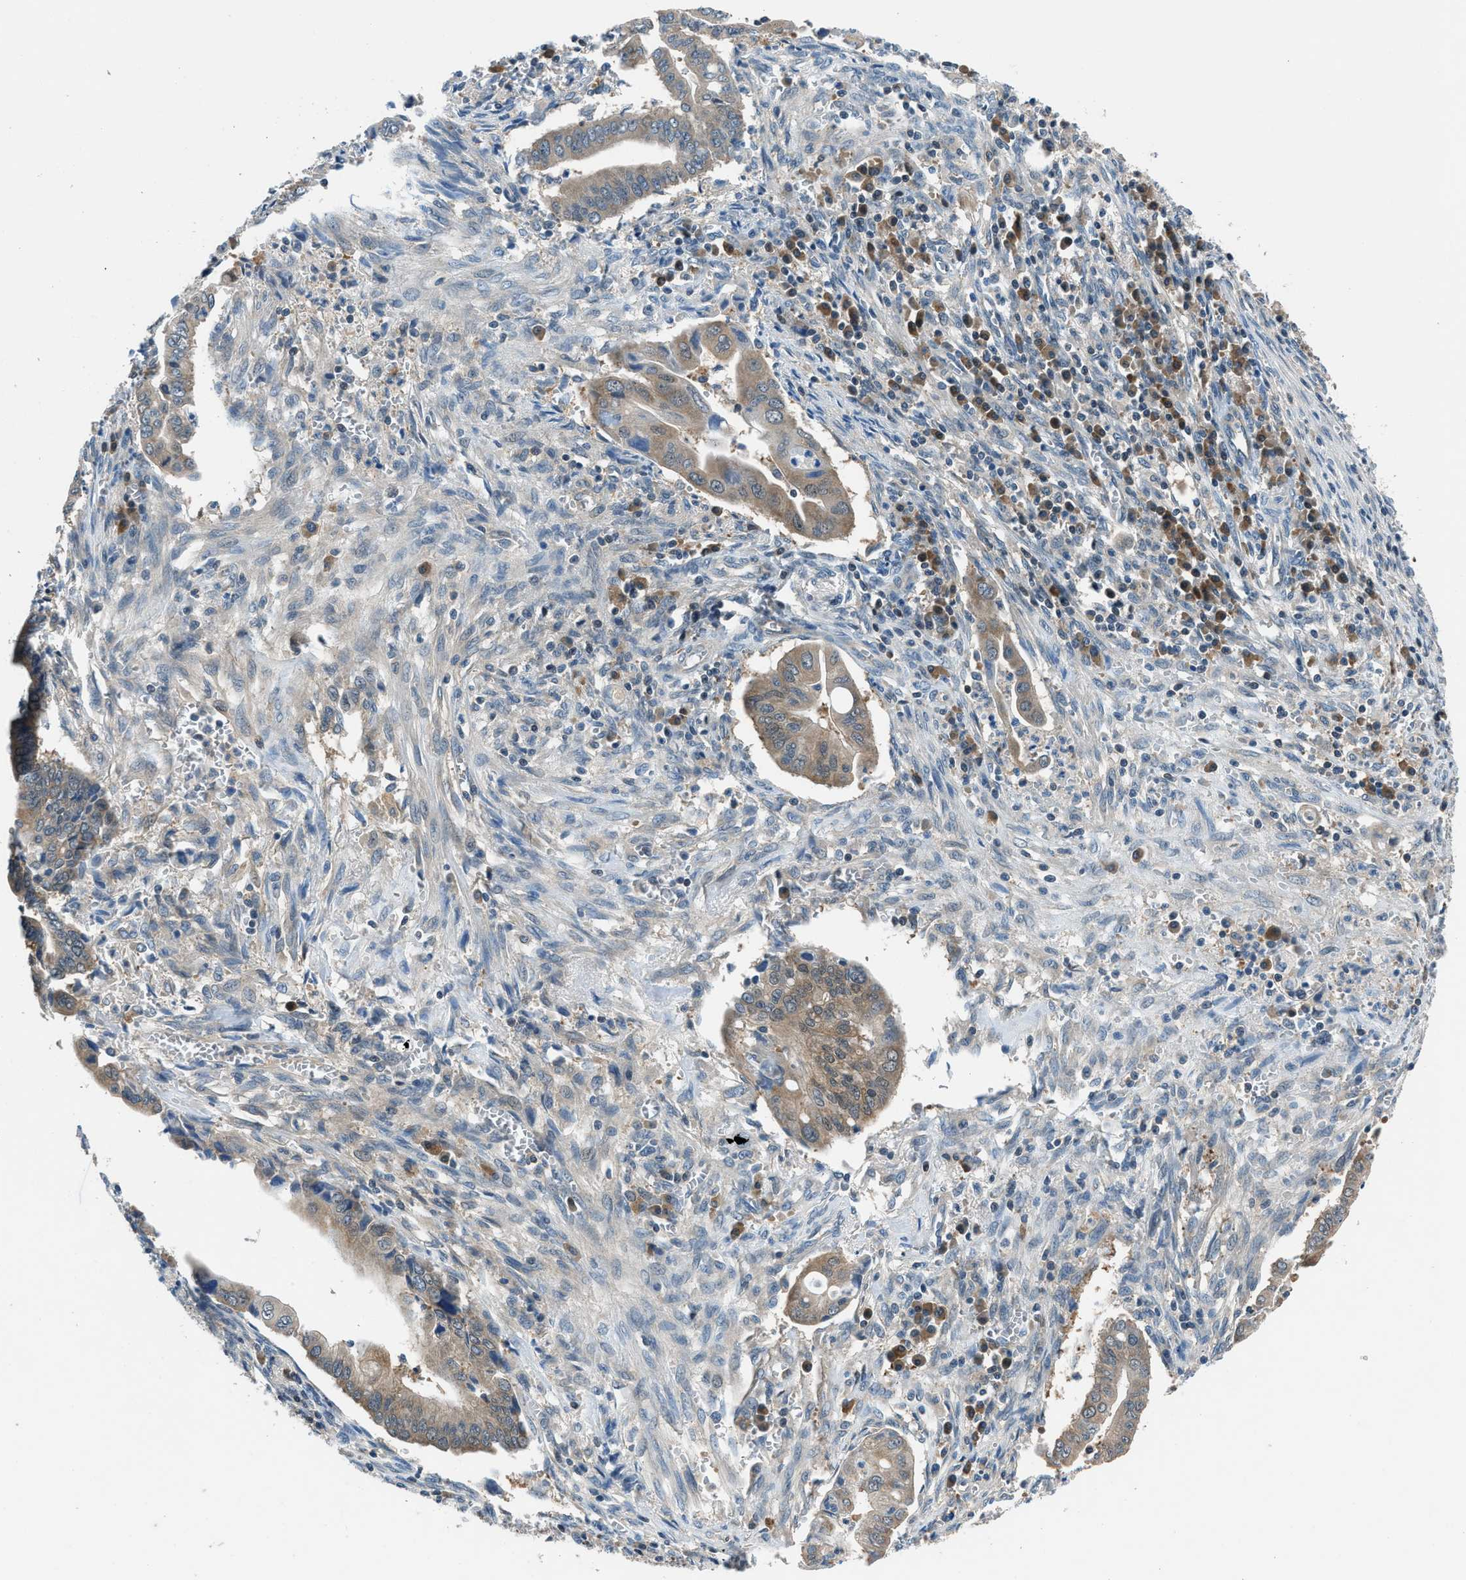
{"staining": {"intensity": "moderate", "quantity": ">75%", "location": "cytoplasmic/membranous"}, "tissue": "cervical cancer", "cell_type": "Tumor cells", "image_type": "cancer", "snomed": [{"axis": "morphology", "description": "Adenocarcinoma, NOS"}, {"axis": "topography", "description": "Cervix"}], "caption": "Immunohistochemistry (DAB) staining of cervical adenocarcinoma displays moderate cytoplasmic/membranous protein positivity in approximately >75% of tumor cells.", "gene": "ACP1", "patient": {"sex": "female", "age": 44}}